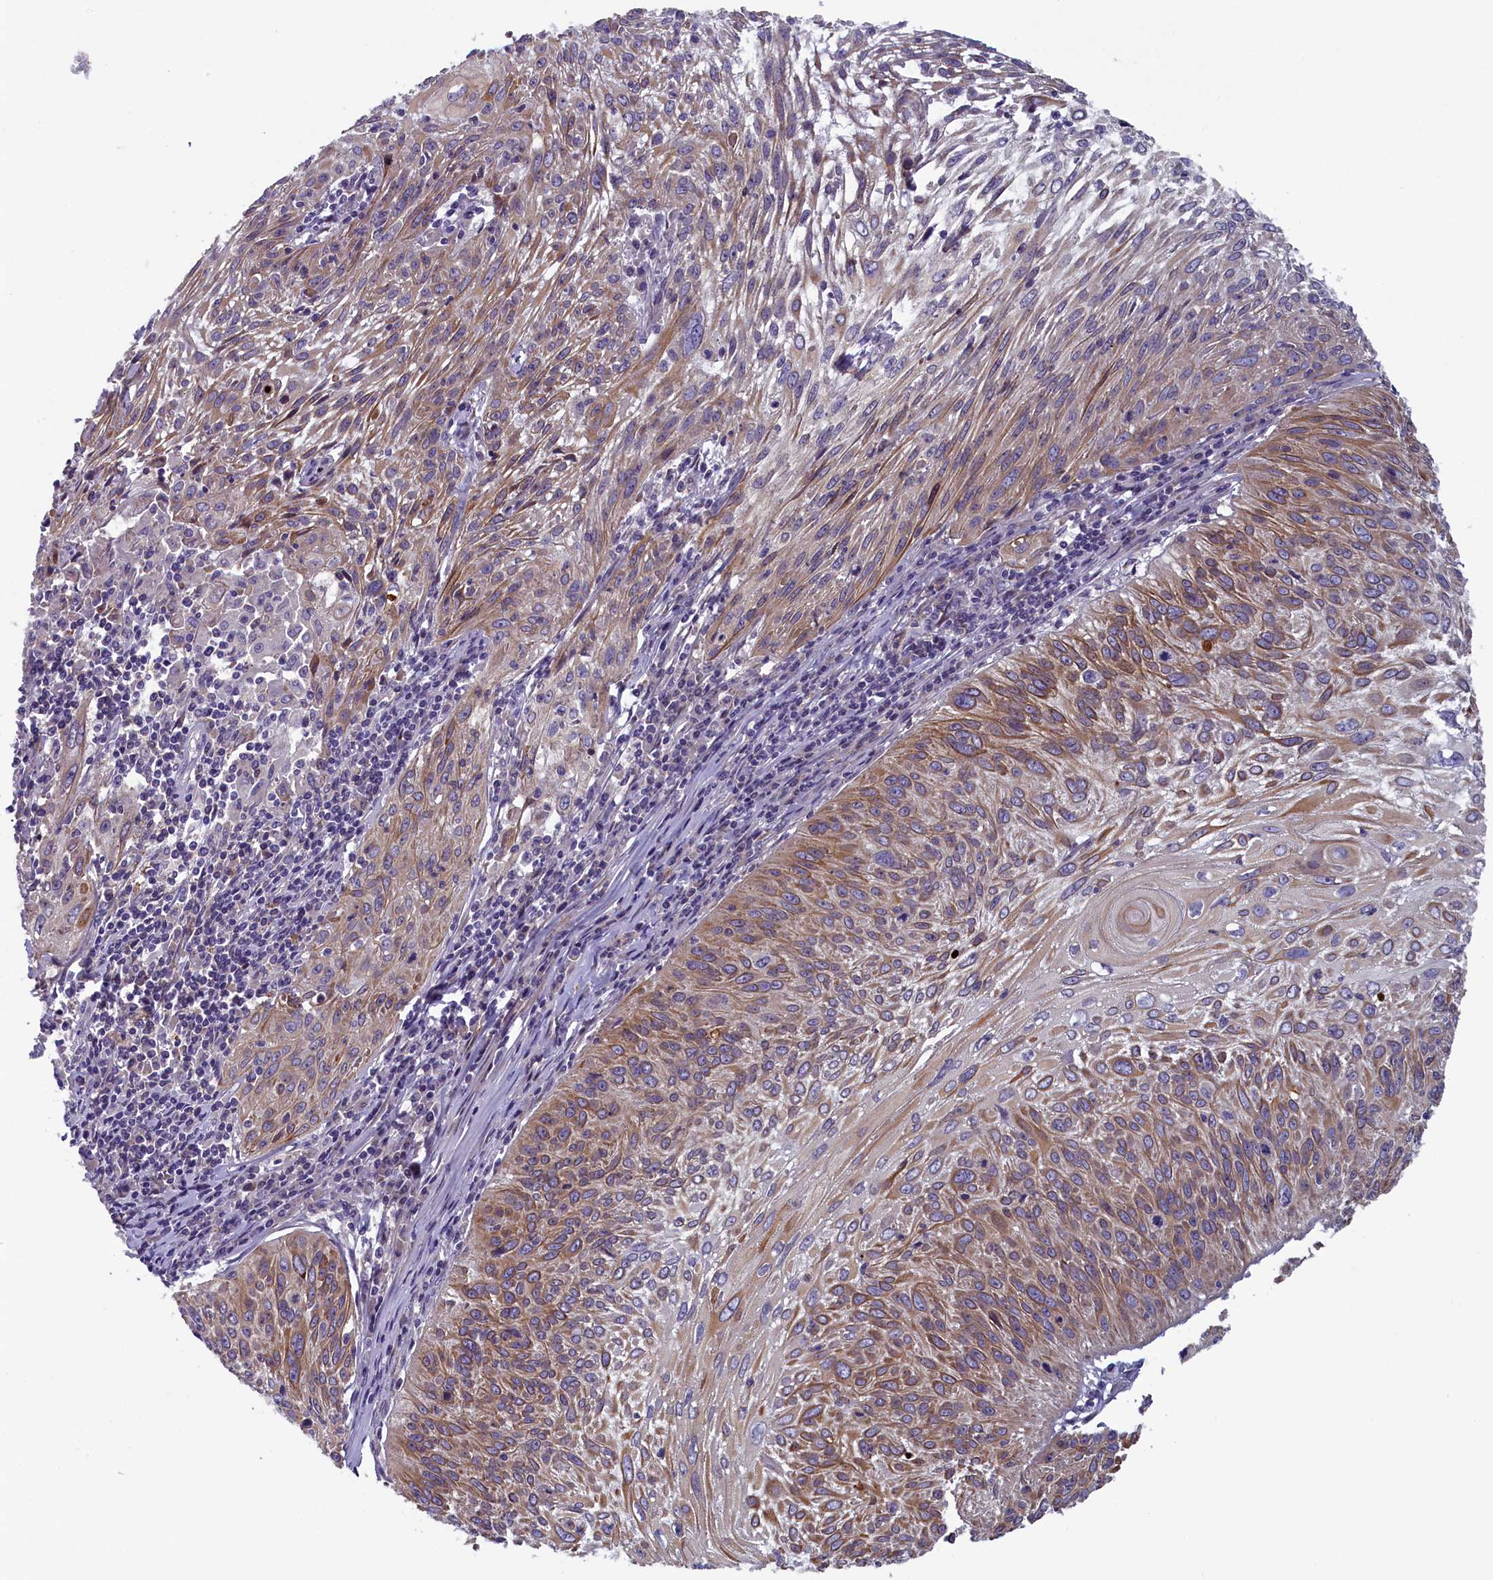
{"staining": {"intensity": "moderate", "quantity": "25%-75%", "location": "cytoplasmic/membranous"}, "tissue": "cervical cancer", "cell_type": "Tumor cells", "image_type": "cancer", "snomed": [{"axis": "morphology", "description": "Squamous cell carcinoma, NOS"}, {"axis": "topography", "description": "Cervix"}], "caption": "A photomicrograph of human cervical cancer (squamous cell carcinoma) stained for a protein reveals moderate cytoplasmic/membranous brown staining in tumor cells. (Brightfield microscopy of DAB IHC at high magnification).", "gene": "ANKRD39", "patient": {"sex": "female", "age": 51}}